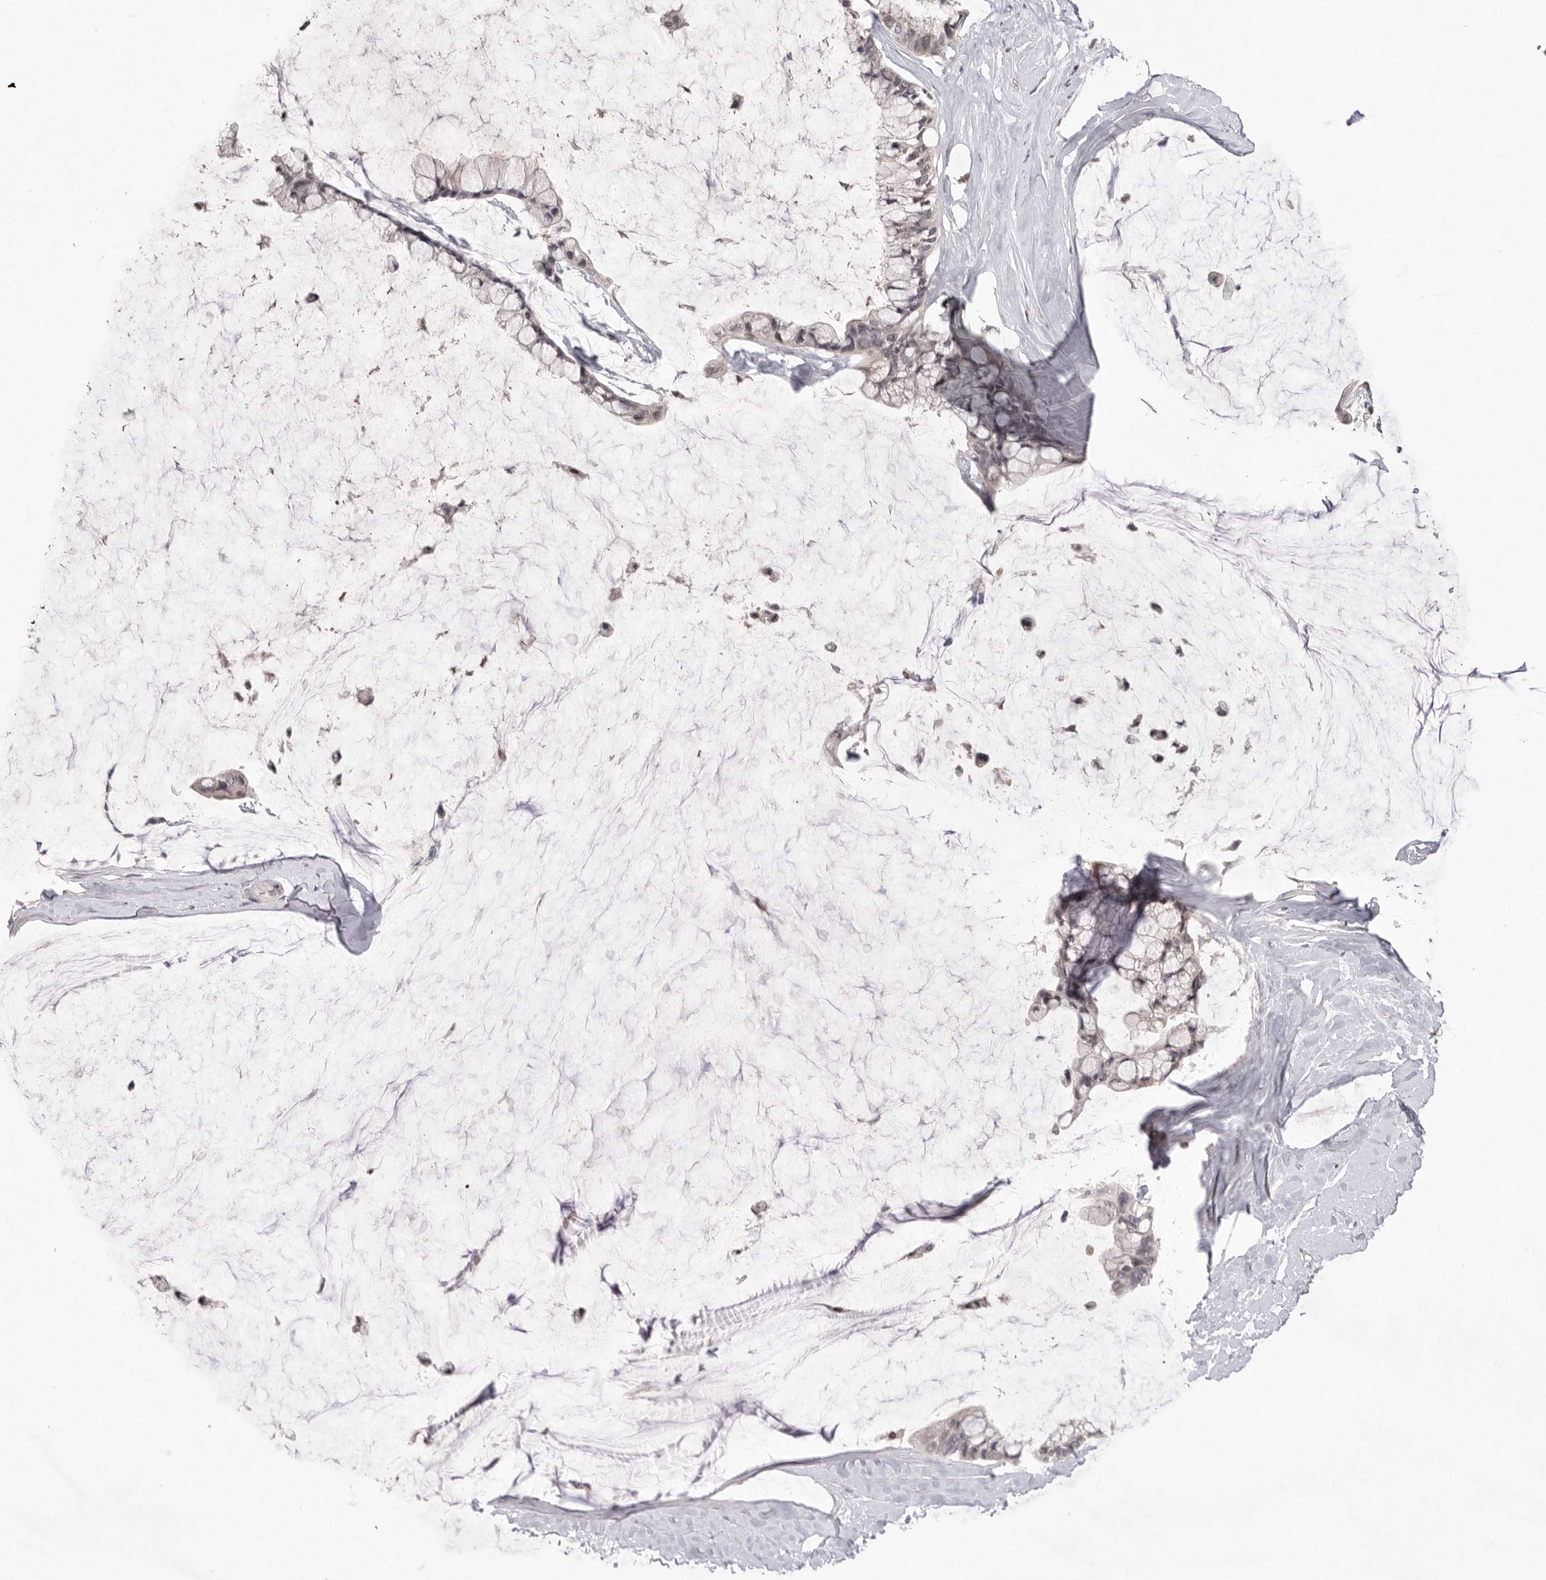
{"staining": {"intensity": "weak", "quantity": "25%-75%", "location": "nuclear"}, "tissue": "ovarian cancer", "cell_type": "Tumor cells", "image_type": "cancer", "snomed": [{"axis": "morphology", "description": "Cystadenocarcinoma, mucinous, NOS"}, {"axis": "topography", "description": "Ovary"}], "caption": "Protein expression analysis of human ovarian cancer reveals weak nuclear staining in approximately 25%-75% of tumor cells. The protein of interest is stained brown, and the nuclei are stained in blue (DAB IHC with brightfield microscopy, high magnification).", "gene": "HUS1", "patient": {"sex": "female", "age": 39}}